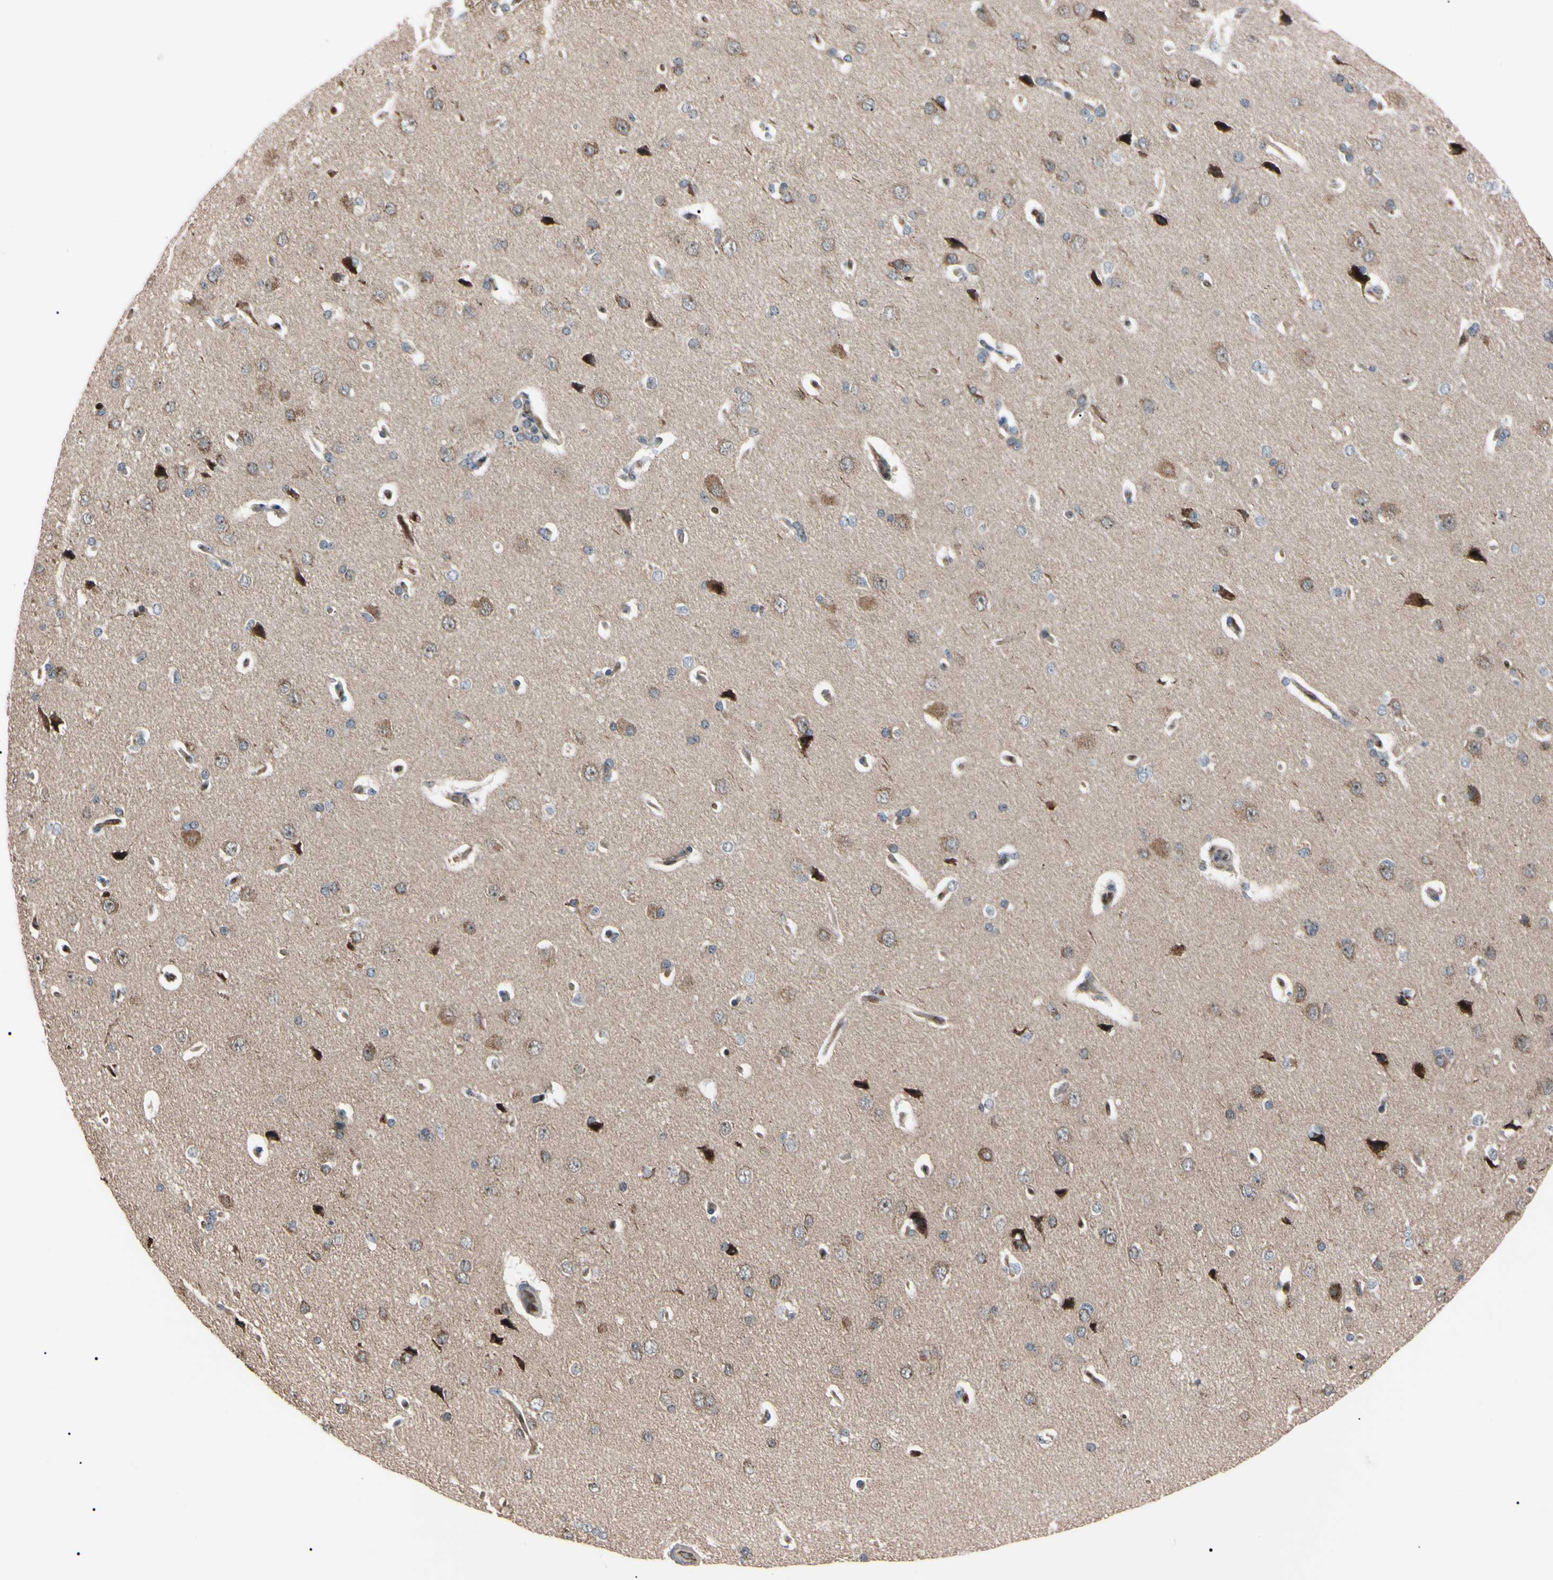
{"staining": {"intensity": "weak", "quantity": ">75%", "location": "cytoplasmic/membranous"}, "tissue": "cerebral cortex", "cell_type": "Endothelial cells", "image_type": "normal", "snomed": [{"axis": "morphology", "description": "Normal tissue, NOS"}, {"axis": "topography", "description": "Cerebral cortex"}], "caption": "Immunohistochemical staining of benign cerebral cortex demonstrates low levels of weak cytoplasmic/membranous positivity in about >75% of endothelial cells.", "gene": "TRAF5", "patient": {"sex": "male", "age": 62}}